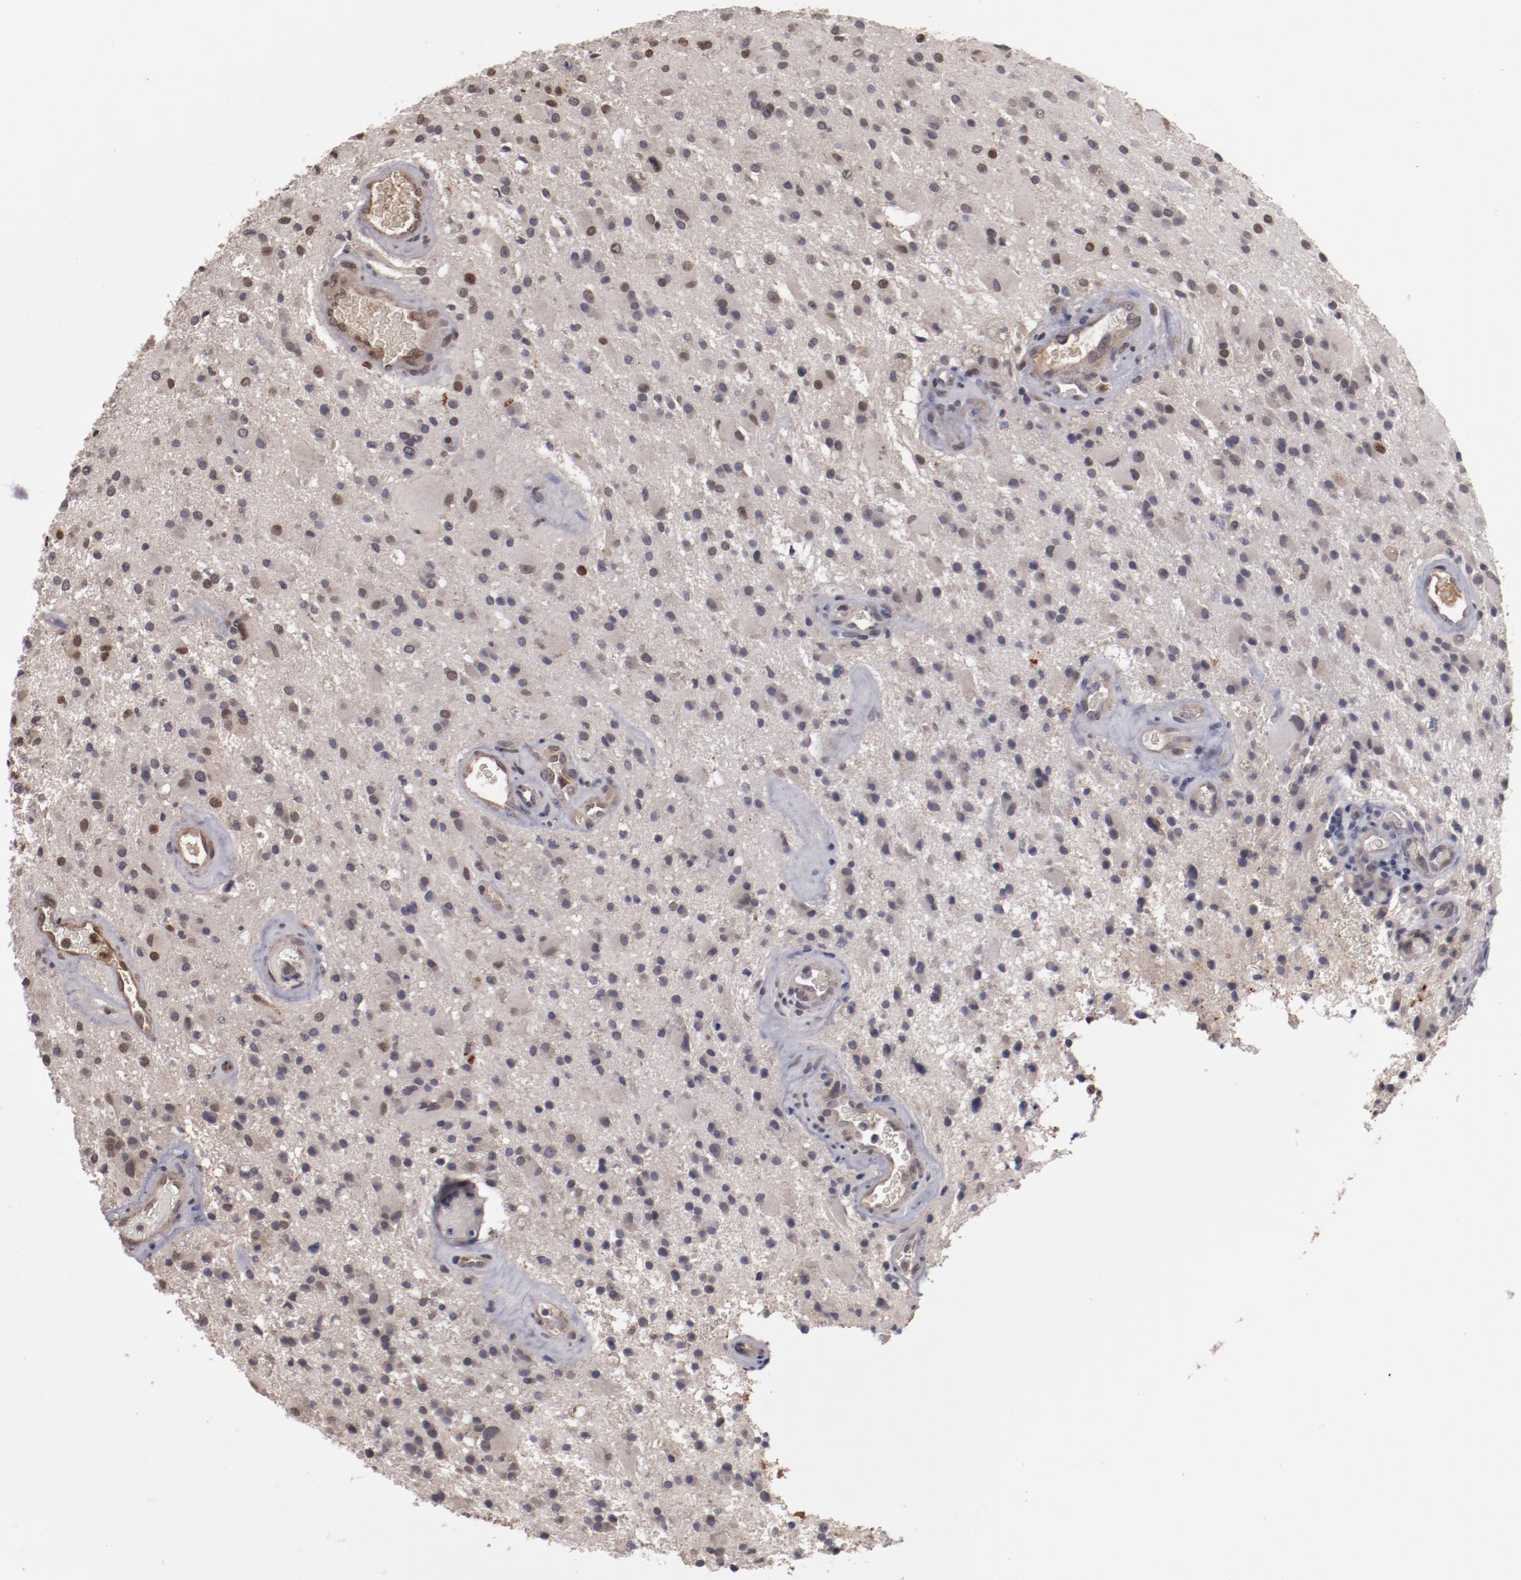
{"staining": {"intensity": "moderate", "quantity": "25%-75%", "location": "cytoplasmic/membranous,nuclear"}, "tissue": "glioma", "cell_type": "Tumor cells", "image_type": "cancer", "snomed": [{"axis": "morphology", "description": "Glioma, malignant, Low grade"}, {"axis": "topography", "description": "Brain"}], "caption": "A high-resolution micrograph shows immunohistochemistry staining of malignant glioma (low-grade), which demonstrates moderate cytoplasmic/membranous and nuclear positivity in approximately 25%-75% of tumor cells.", "gene": "SERPINA7", "patient": {"sex": "male", "age": 58}}